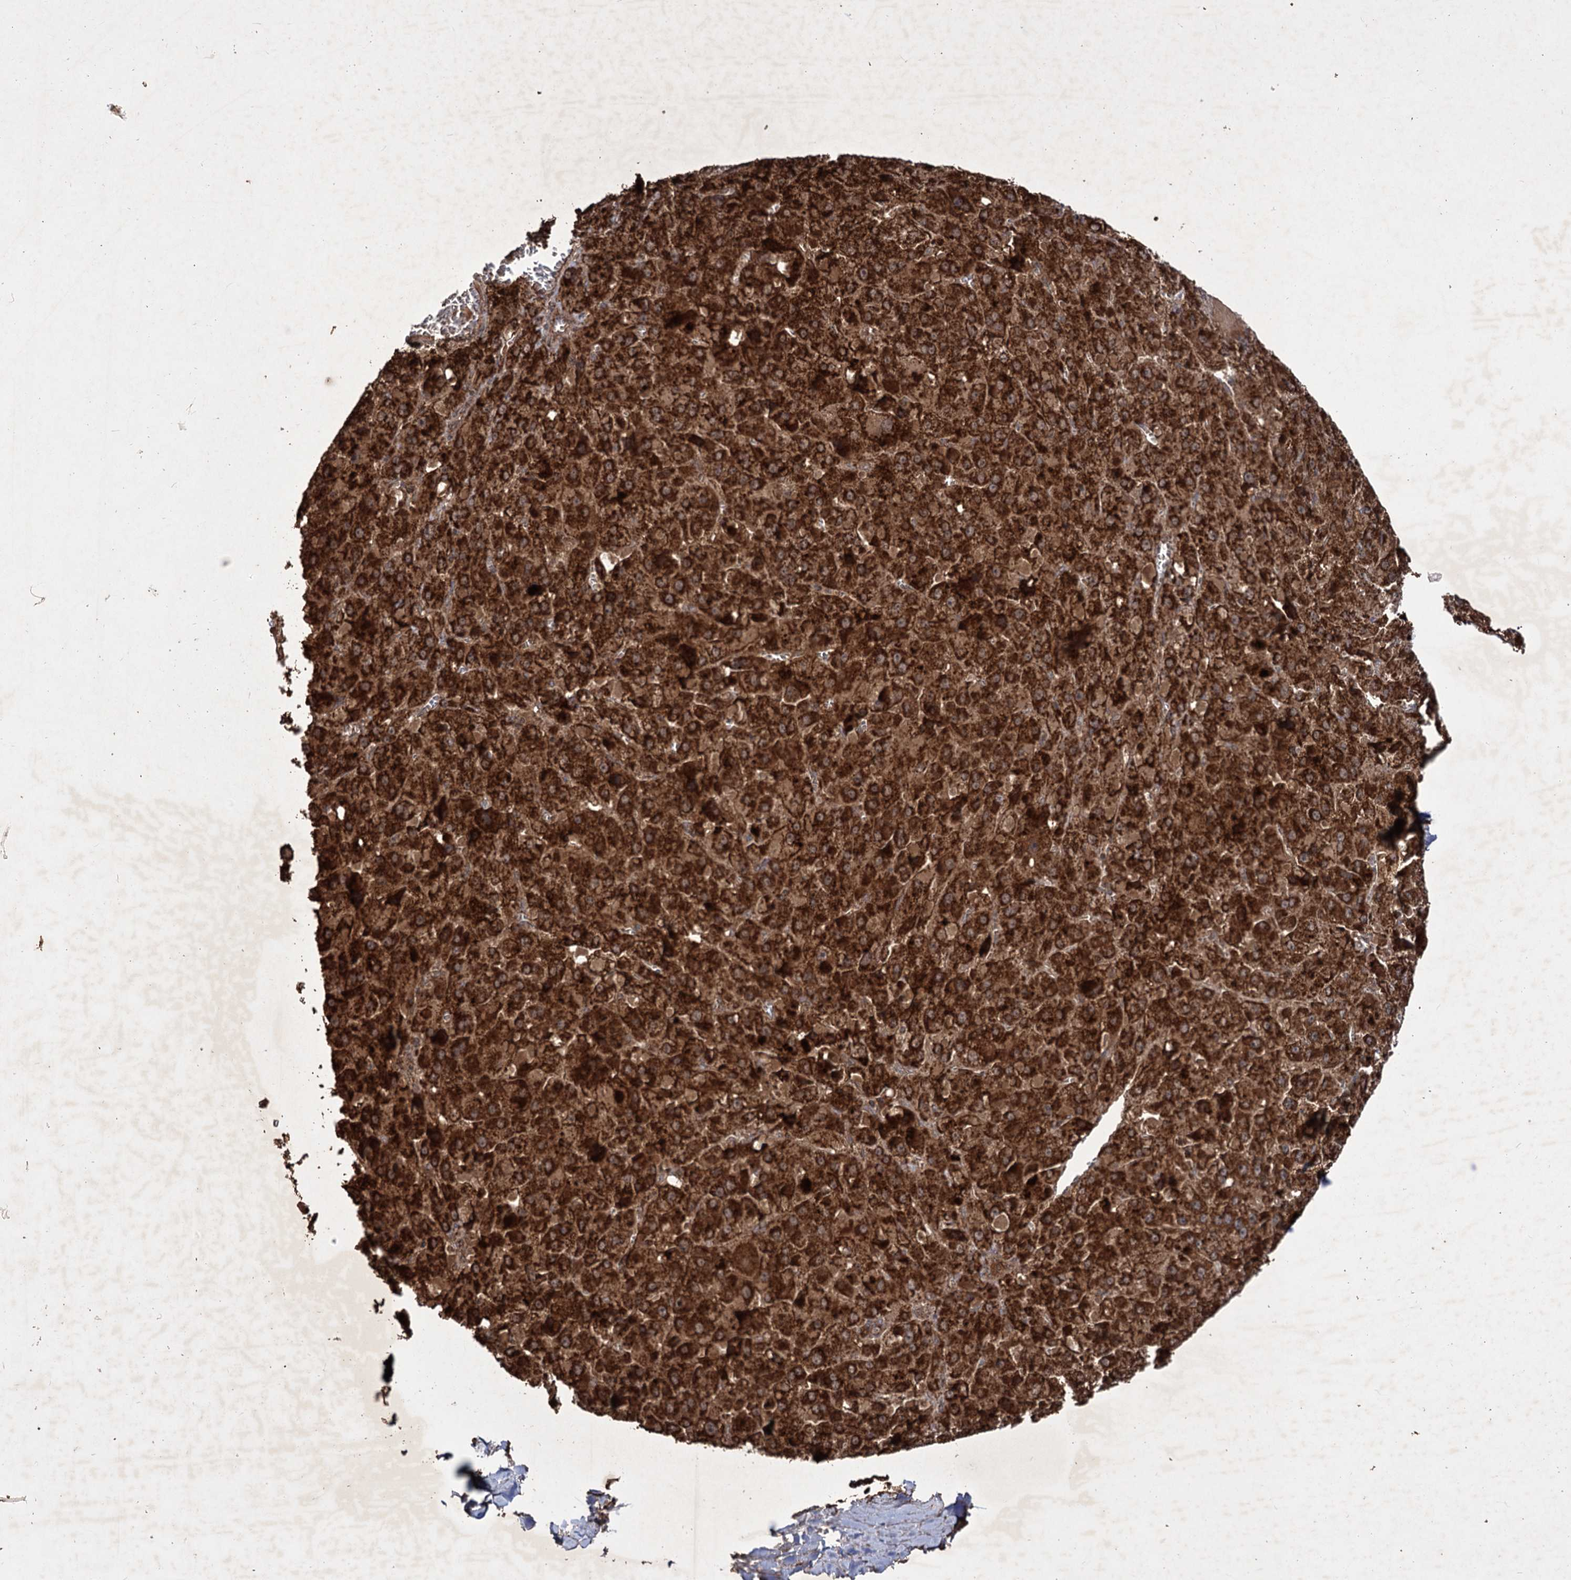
{"staining": {"intensity": "strong", "quantity": ">75%", "location": "cytoplasmic/membranous"}, "tissue": "liver cancer", "cell_type": "Tumor cells", "image_type": "cancer", "snomed": [{"axis": "morphology", "description": "Carcinoma, Hepatocellular, NOS"}, {"axis": "topography", "description": "Liver"}], "caption": "Immunohistochemistry (IHC) histopathology image of human liver cancer stained for a protein (brown), which reveals high levels of strong cytoplasmic/membranous staining in approximately >75% of tumor cells.", "gene": "IPO4", "patient": {"sex": "female", "age": 73}}